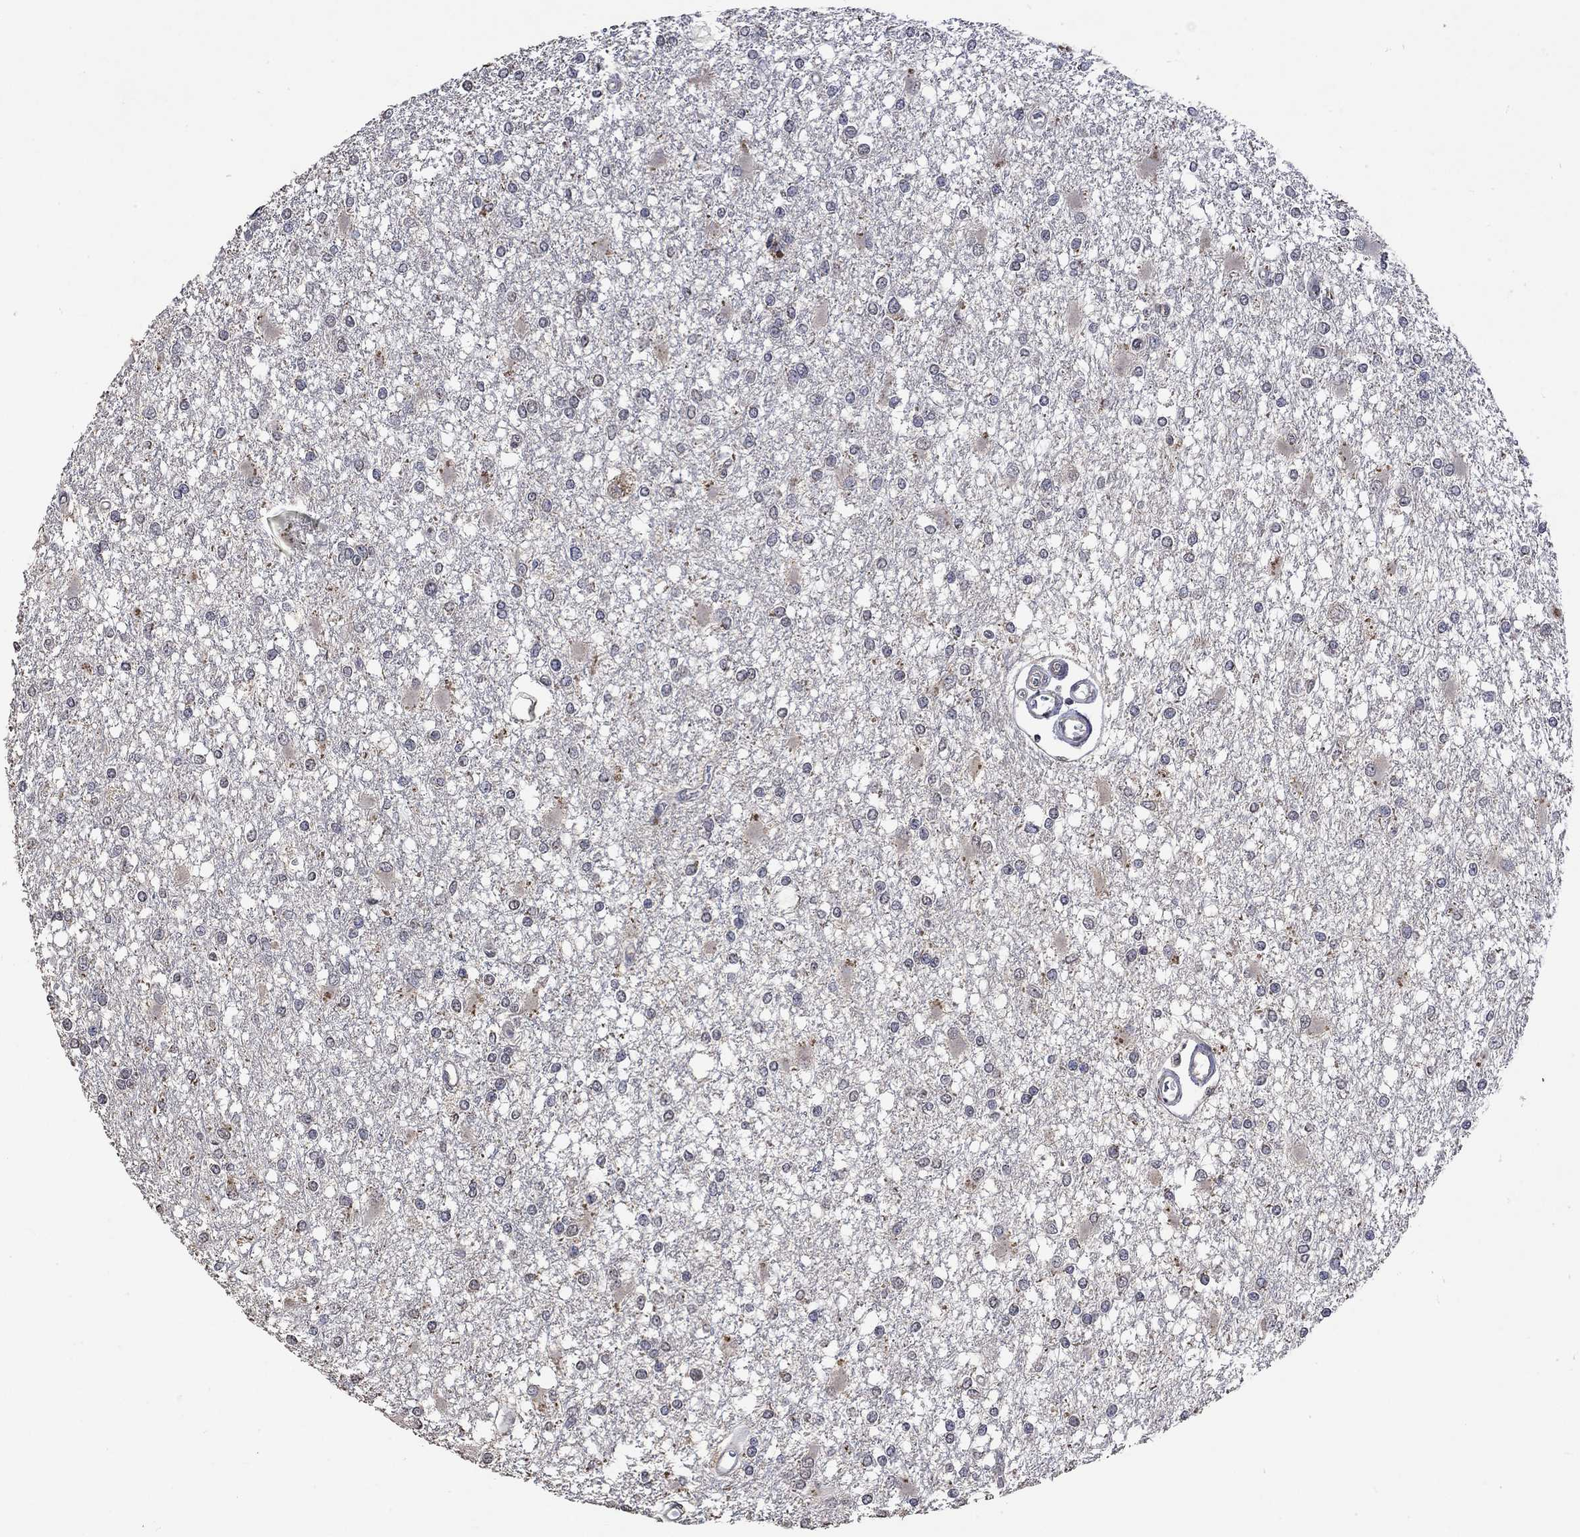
{"staining": {"intensity": "negative", "quantity": "none", "location": "none"}, "tissue": "glioma", "cell_type": "Tumor cells", "image_type": "cancer", "snomed": [{"axis": "morphology", "description": "Glioma, malignant, High grade"}, {"axis": "topography", "description": "Cerebral cortex"}], "caption": "IHC micrograph of human glioma stained for a protein (brown), which displays no expression in tumor cells.", "gene": "PTPN20", "patient": {"sex": "male", "age": 79}}